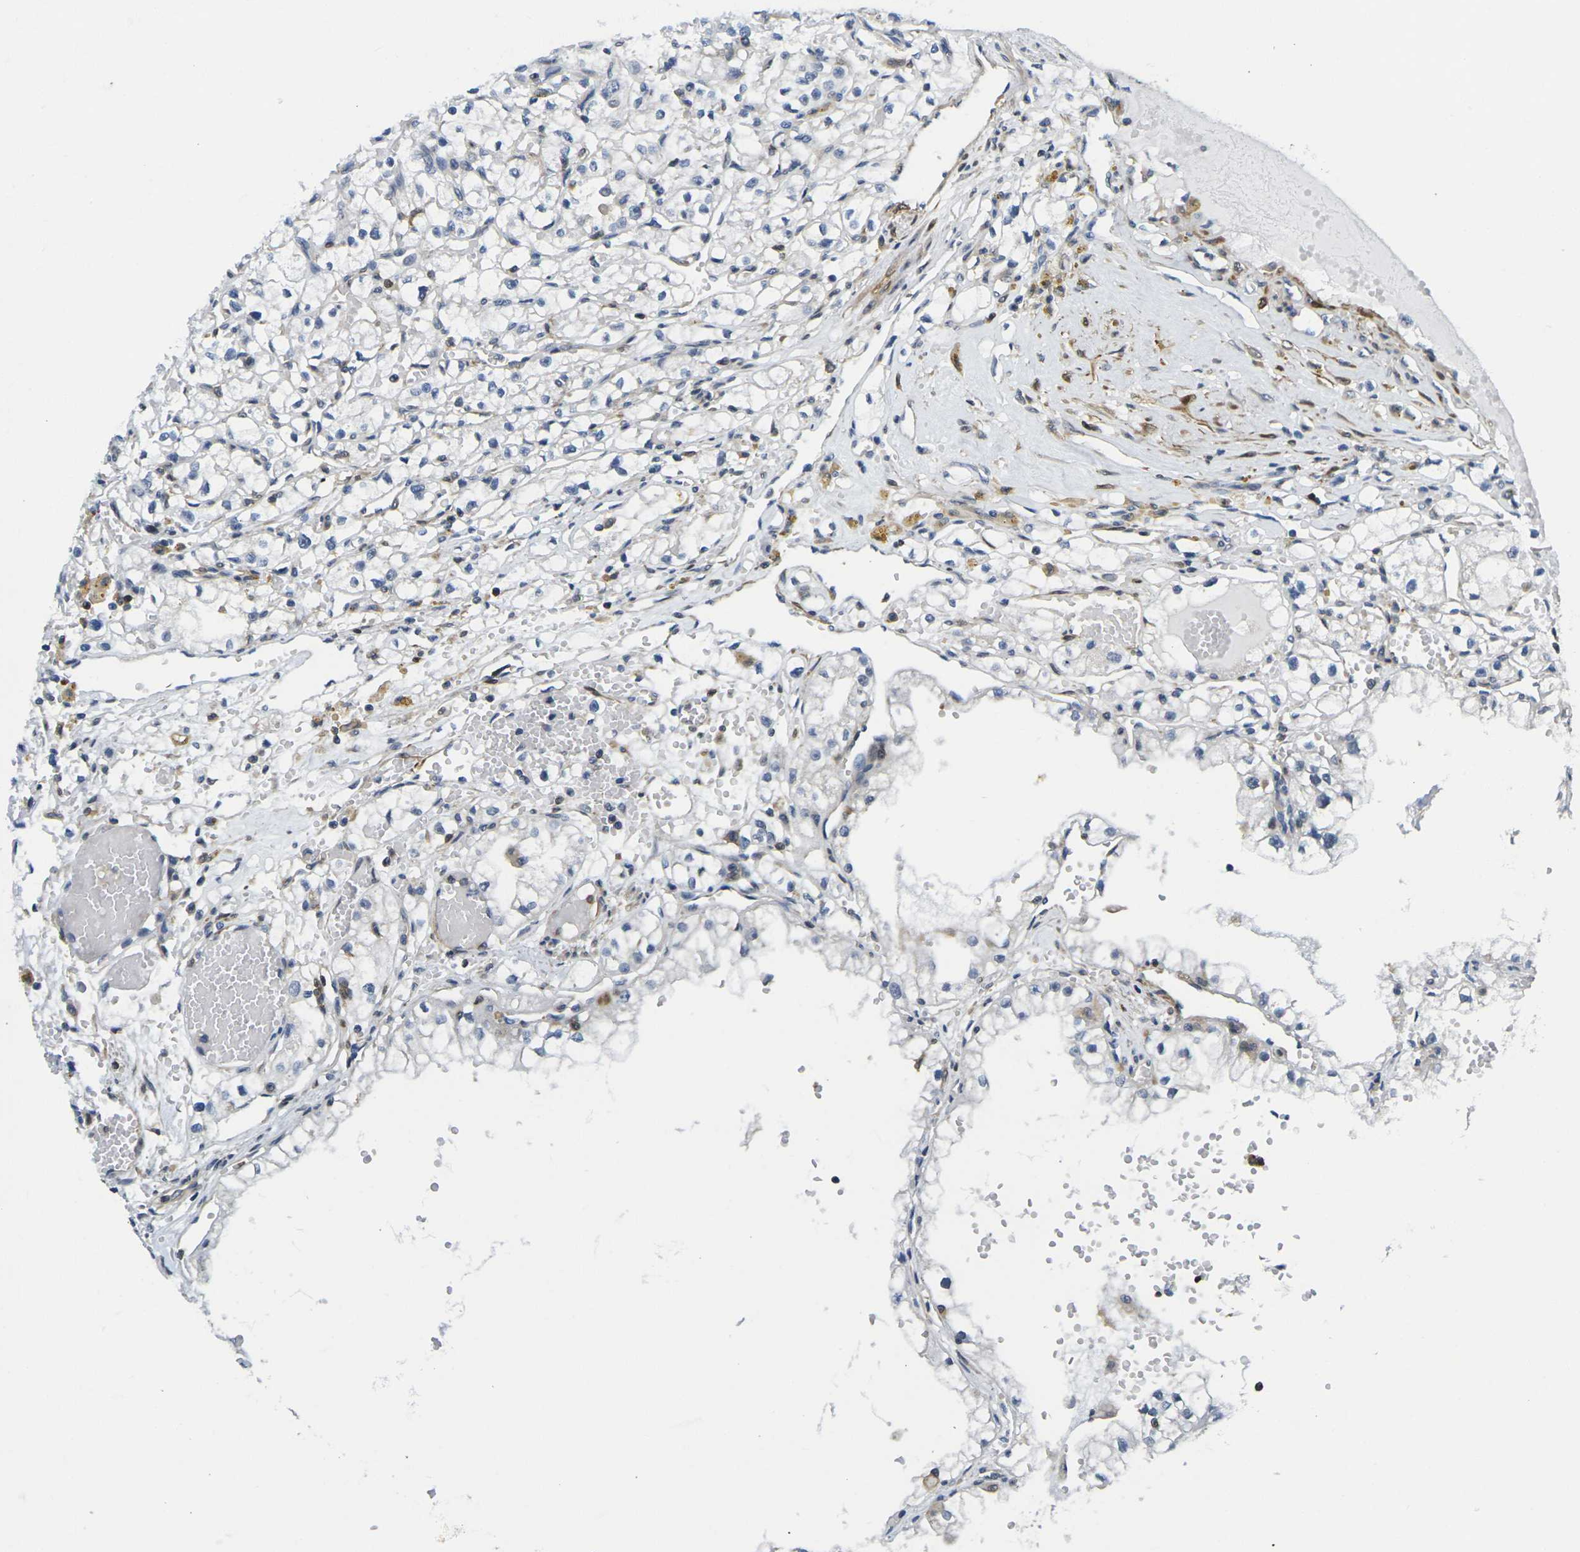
{"staining": {"intensity": "negative", "quantity": "none", "location": "none"}, "tissue": "renal cancer", "cell_type": "Tumor cells", "image_type": "cancer", "snomed": [{"axis": "morphology", "description": "Adenocarcinoma, NOS"}, {"axis": "topography", "description": "Kidney"}], "caption": "This is a image of immunohistochemistry (IHC) staining of renal cancer (adenocarcinoma), which shows no expression in tumor cells.", "gene": "LASP1", "patient": {"sex": "male", "age": 56}}